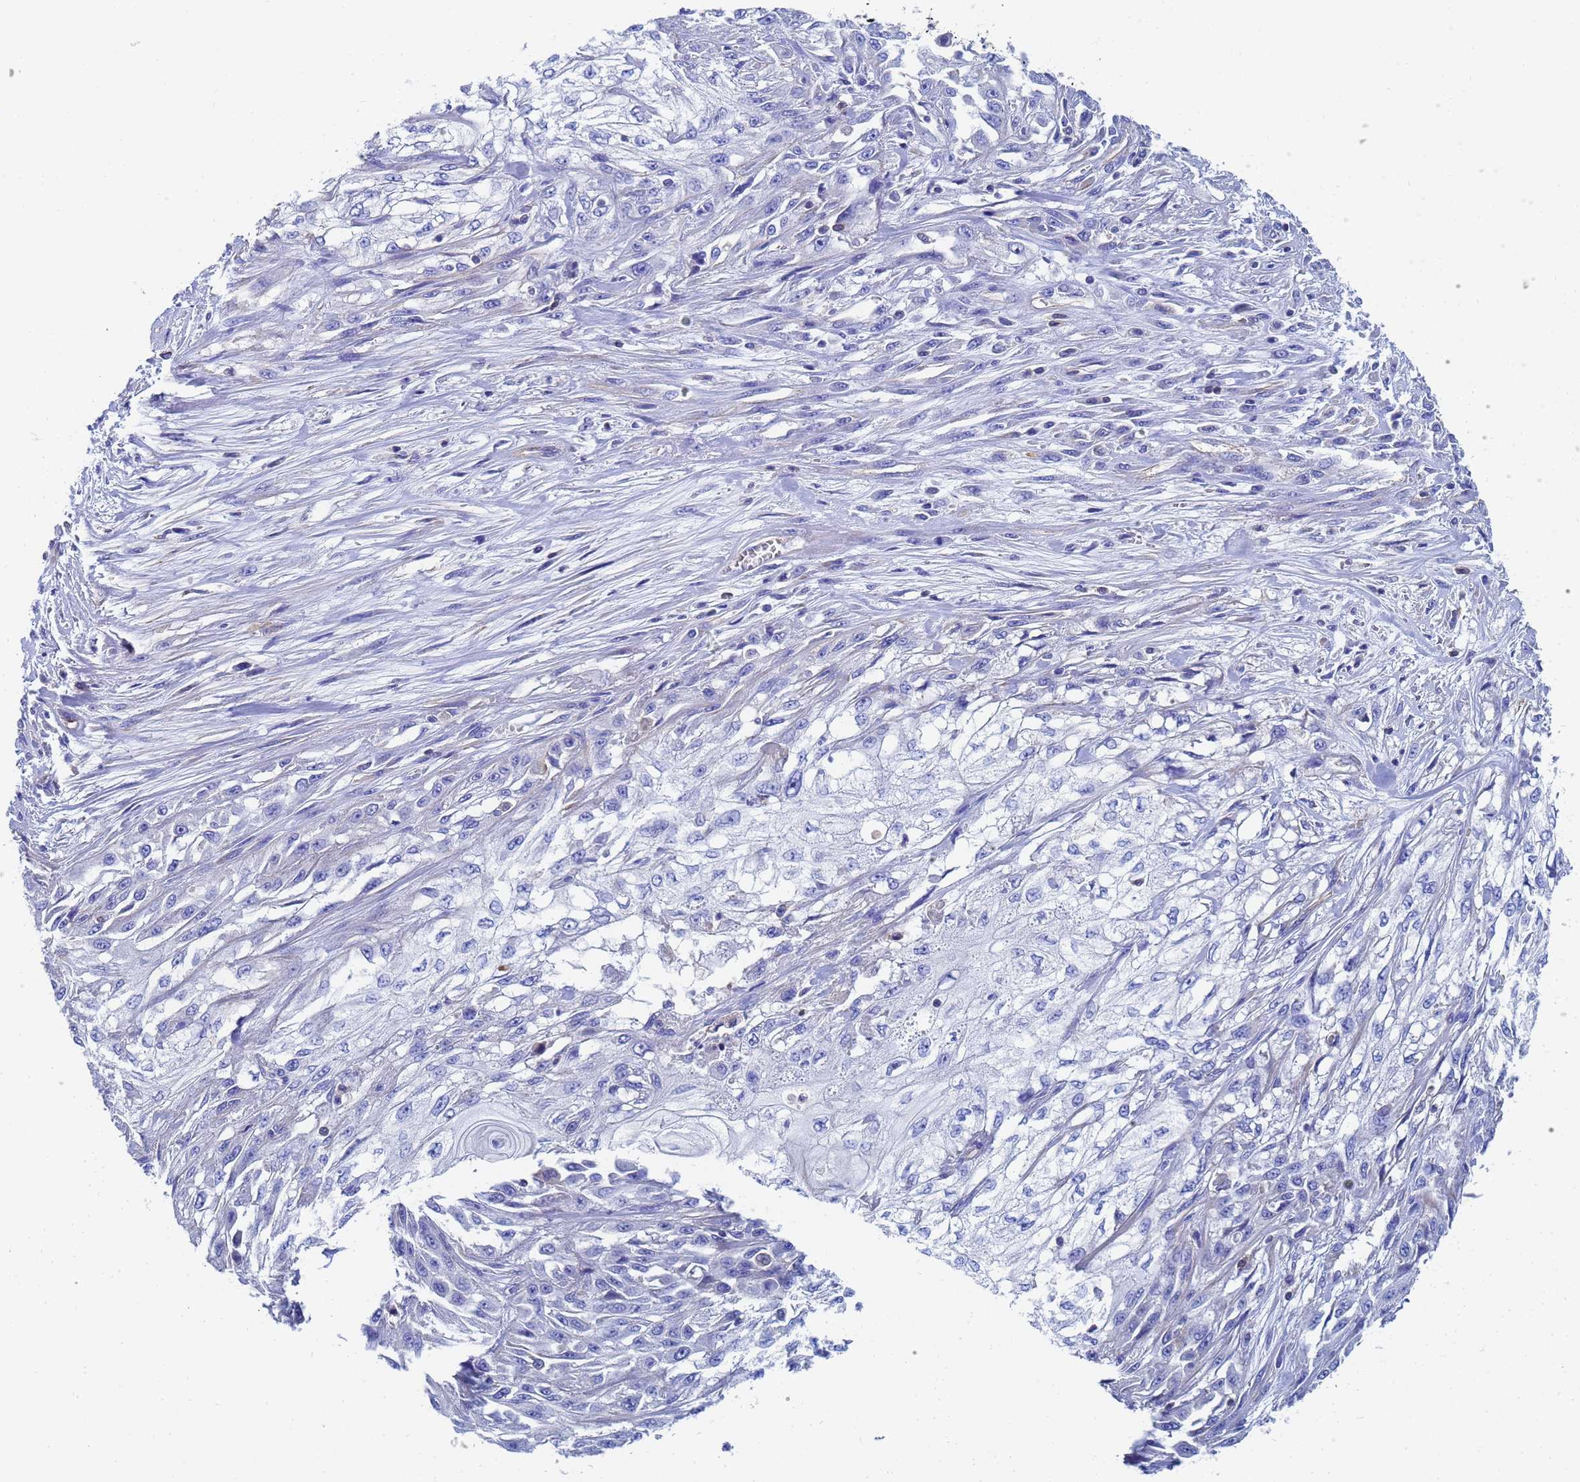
{"staining": {"intensity": "negative", "quantity": "none", "location": "none"}, "tissue": "skin cancer", "cell_type": "Tumor cells", "image_type": "cancer", "snomed": [{"axis": "morphology", "description": "Squamous cell carcinoma, NOS"}, {"axis": "morphology", "description": "Squamous cell carcinoma, metastatic, NOS"}, {"axis": "topography", "description": "Skin"}, {"axis": "topography", "description": "Lymph node"}], "caption": "Tumor cells are negative for protein expression in human skin squamous cell carcinoma. (IHC, brightfield microscopy, high magnification).", "gene": "GCHFR", "patient": {"sex": "male", "age": 75}}